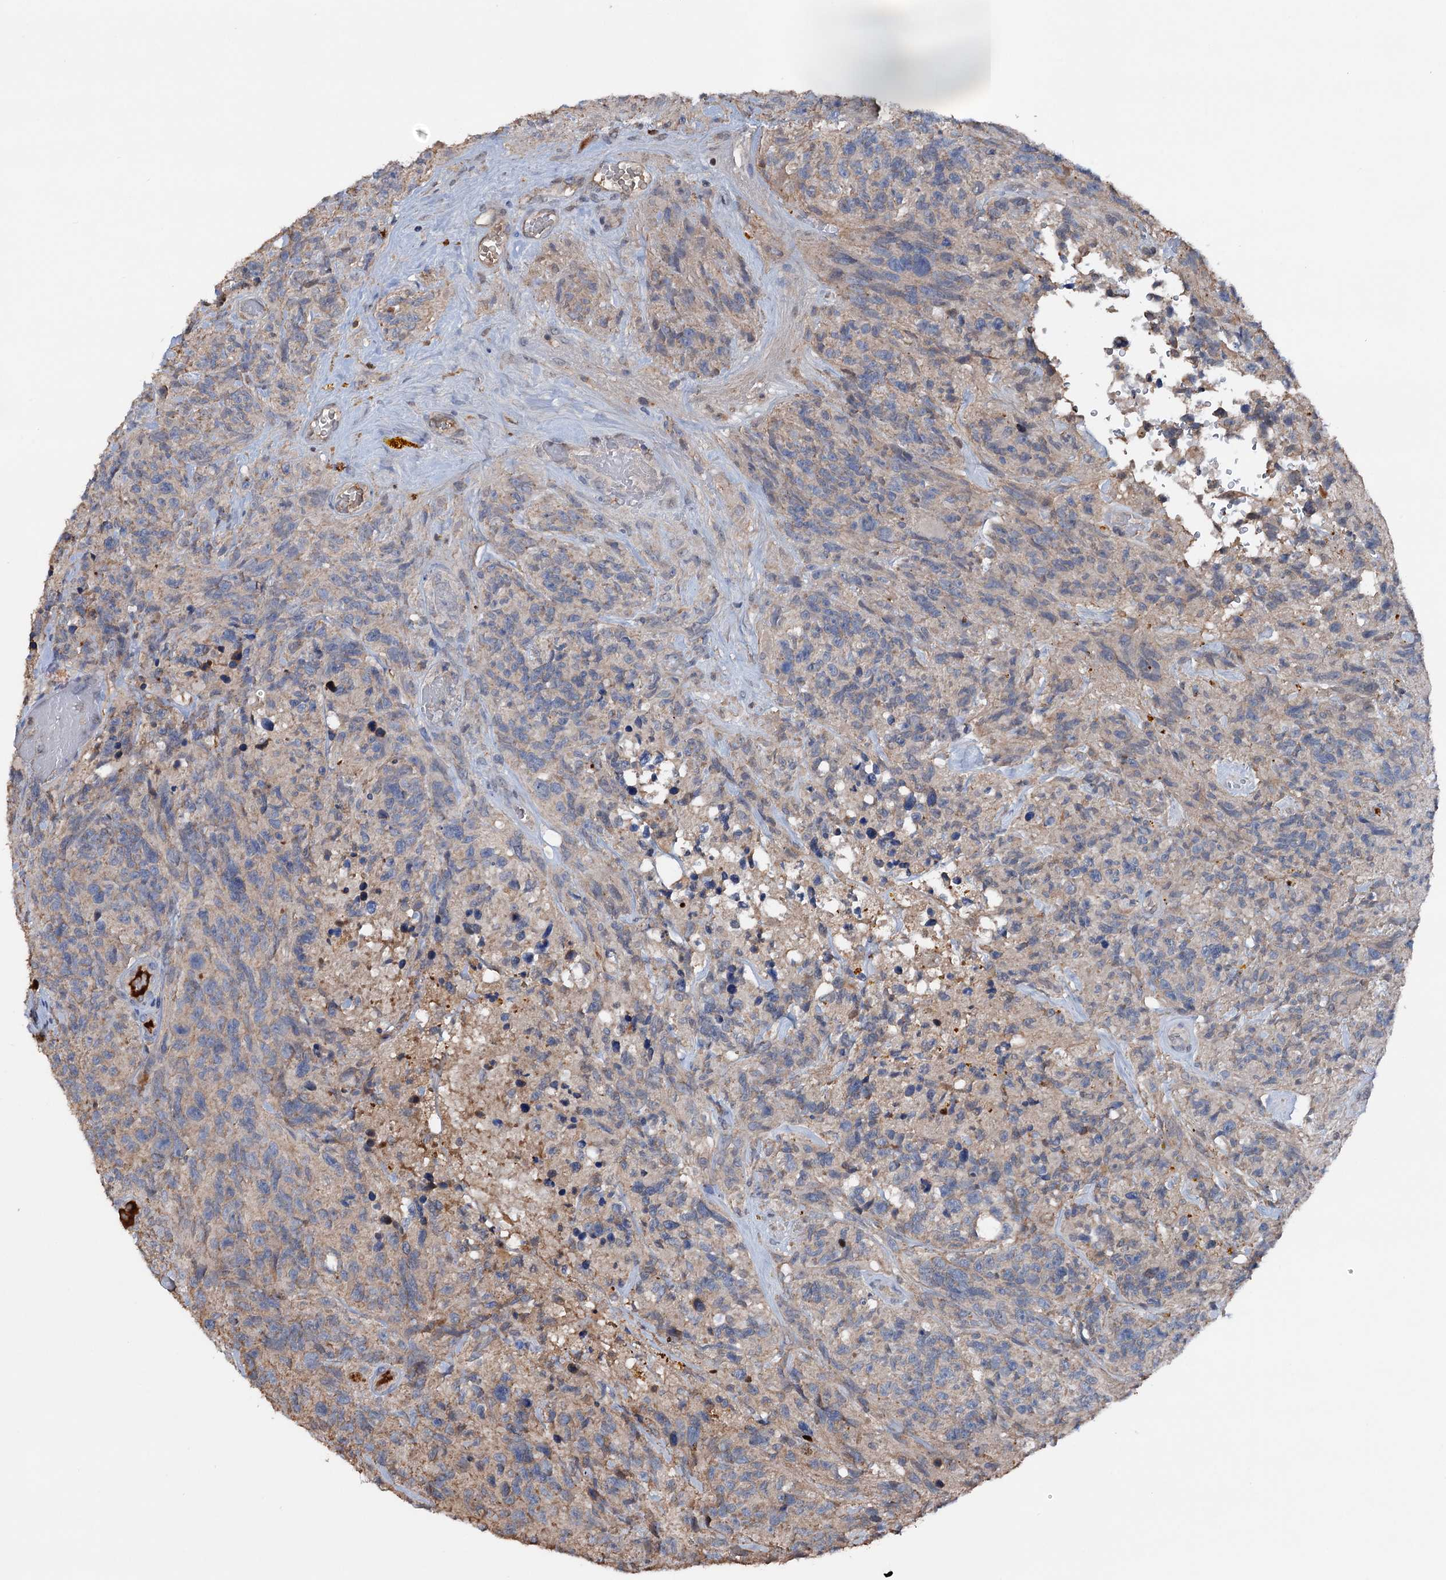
{"staining": {"intensity": "weak", "quantity": "<25%", "location": "cytoplasmic/membranous"}, "tissue": "glioma", "cell_type": "Tumor cells", "image_type": "cancer", "snomed": [{"axis": "morphology", "description": "Glioma, malignant, High grade"}, {"axis": "topography", "description": "Brain"}], "caption": "Tumor cells show no significant positivity in glioma. Nuclei are stained in blue.", "gene": "ARL13A", "patient": {"sex": "male", "age": 69}}